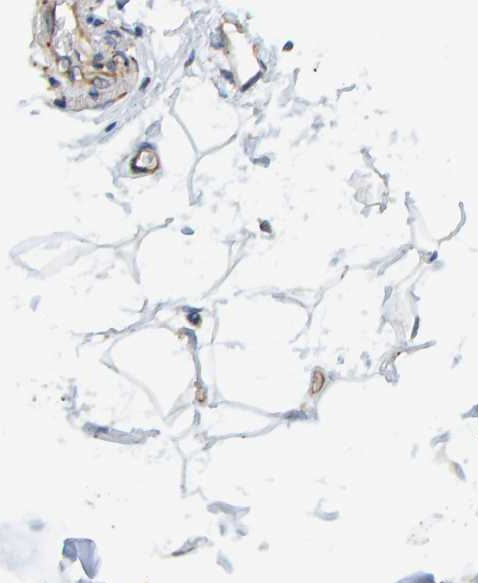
{"staining": {"intensity": "negative", "quantity": "none", "location": "none"}, "tissue": "adipose tissue", "cell_type": "Adipocytes", "image_type": "normal", "snomed": [{"axis": "morphology", "description": "Normal tissue, NOS"}, {"axis": "topography", "description": "Cartilage tissue"}, {"axis": "topography", "description": "Lung"}], "caption": "IHC micrograph of normal adipose tissue stained for a protein (brown), which displays no positivity in adipocytes. The staining is performed using DAB (3,3'-diaminobenzidine) brown chromogen with nuclei counter-stained in using hematoxylin.", "gene": "PRKD2", "patient": {"sex": "female", "age": 77}}